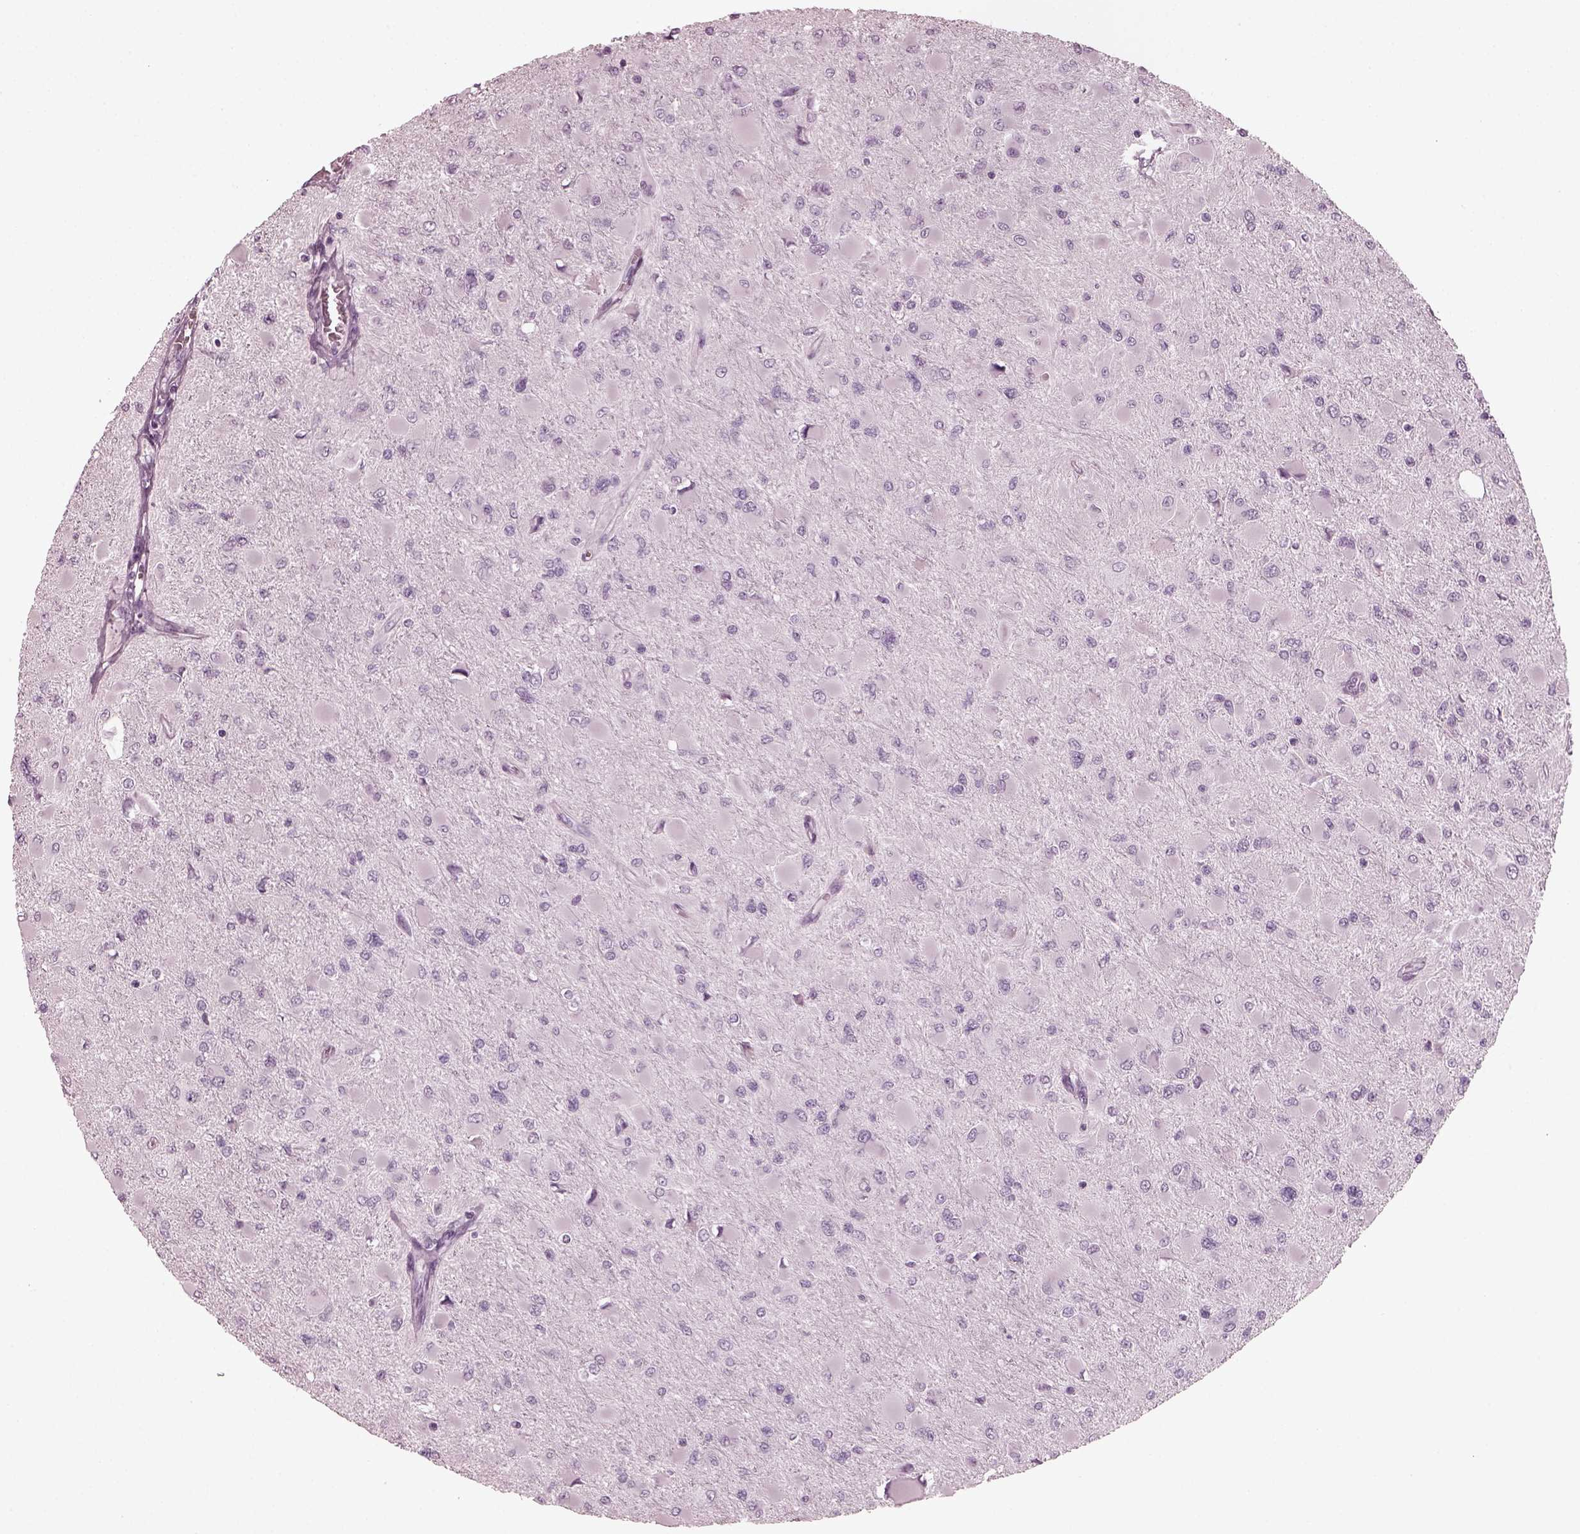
{"staining": {"intensity": "negative", "quantity": "none", "location": "none"}, "tissue": "glioma", "cell_type": "Tumor cells", "image_type": "cancer", "snomed": [{"axis": "morphology", "description": "Glioma, malignant, High grade"}, {"axis": "topography", "description": "Cerebral cortex"}], "caption": "Tumor cells are negative for brown protein staining in glioma.", "gene": "RCVRN", "patient": {"sex": "female", "age": 36}}